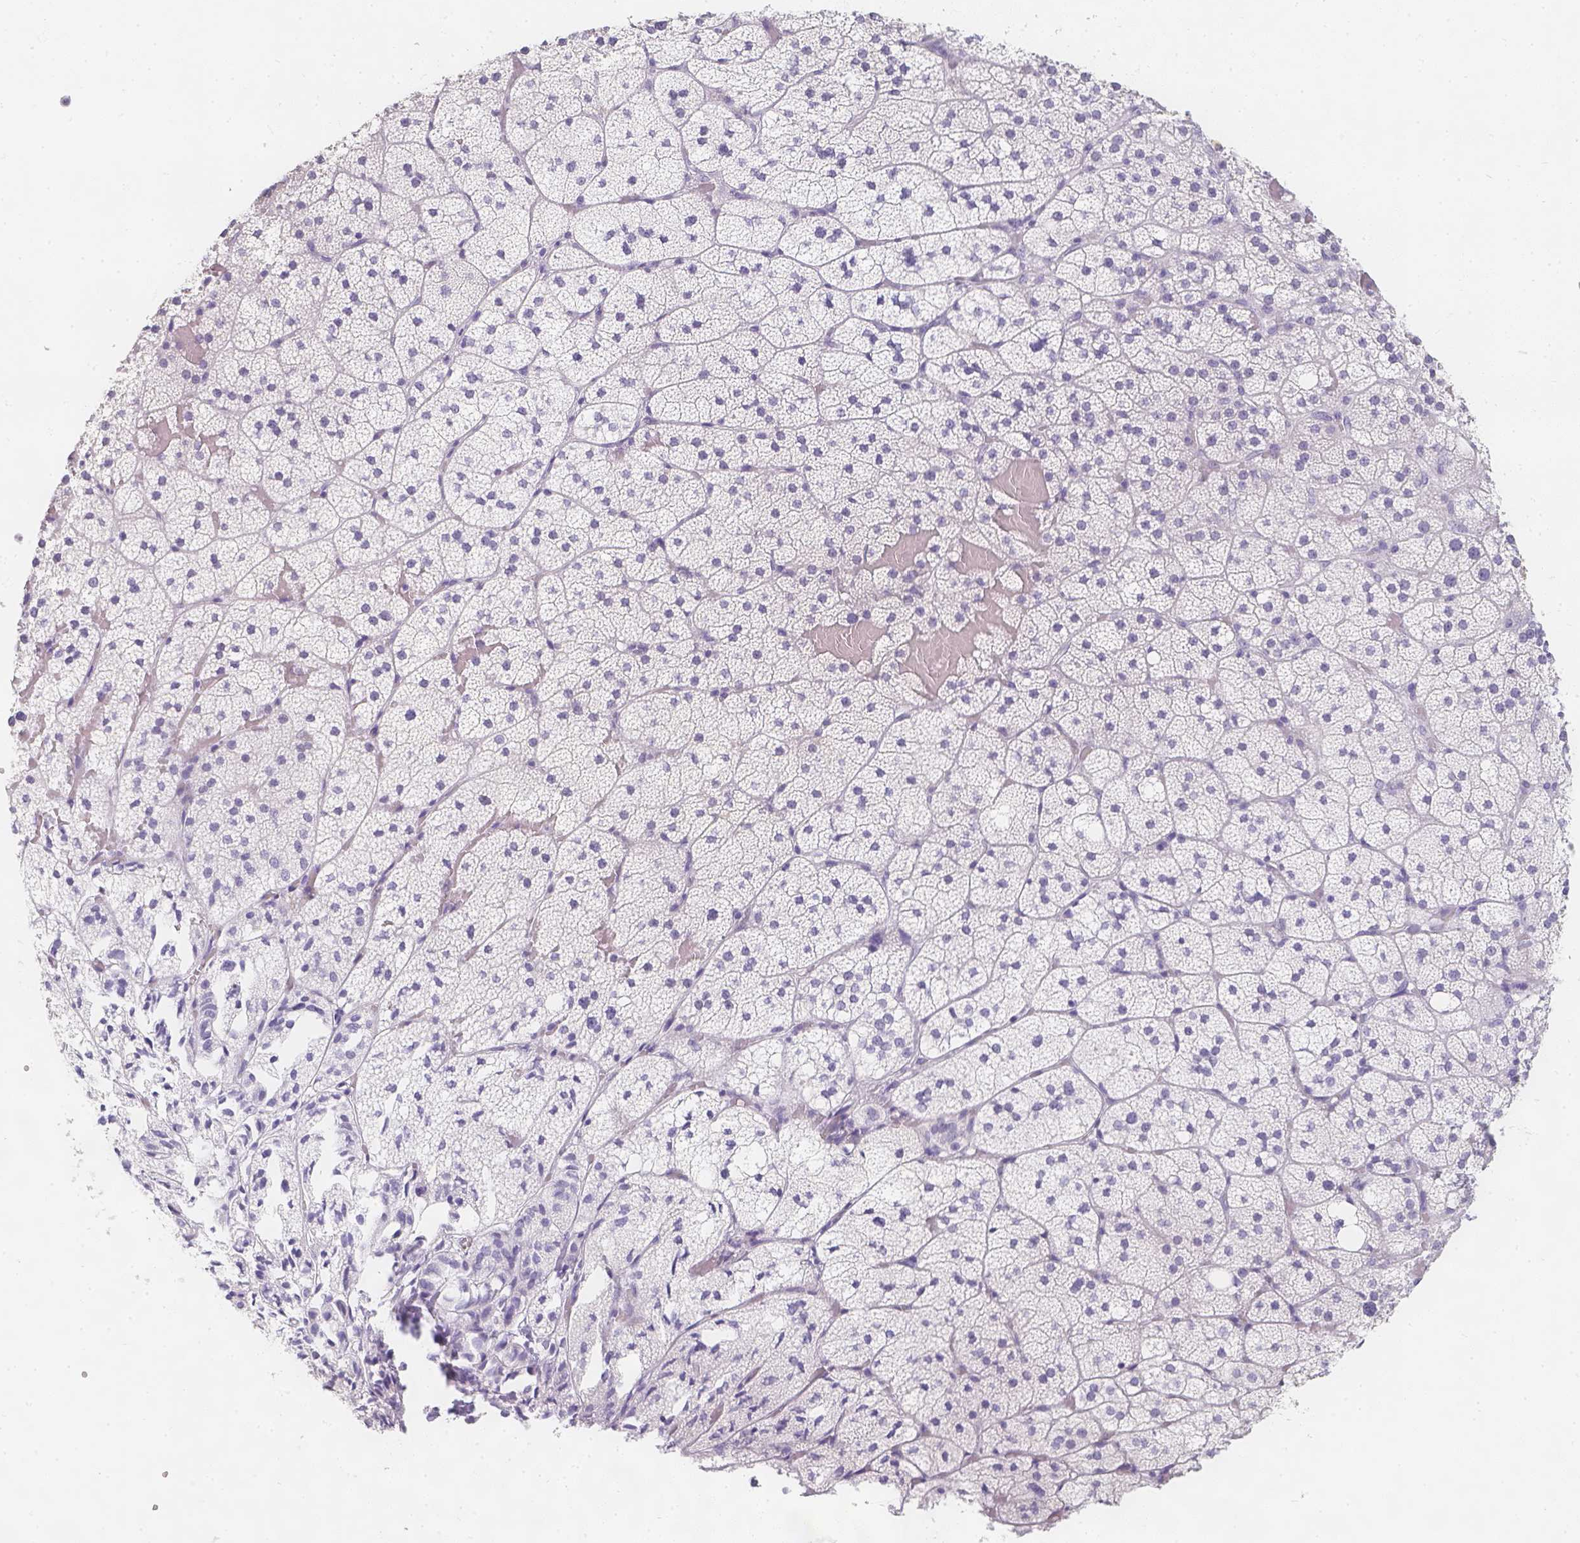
{"staining": {"intensity": "negative", "quantity": "none", "location": "none"}, "tissue": "adrenal gland", "cell_type": "Glandular cells", "image_type": "normal", "snomed": [{"axis": "morphology", "description": "Normal tissue, NOS"}, {"axis": "topography", "description": "Adrenal gland"}], "caption": "The micrograph displays no staining of glandular cells in normal adrenal gland.", "gene": "SLC18A1", "patient": {"sex": "male", "age": 53}}